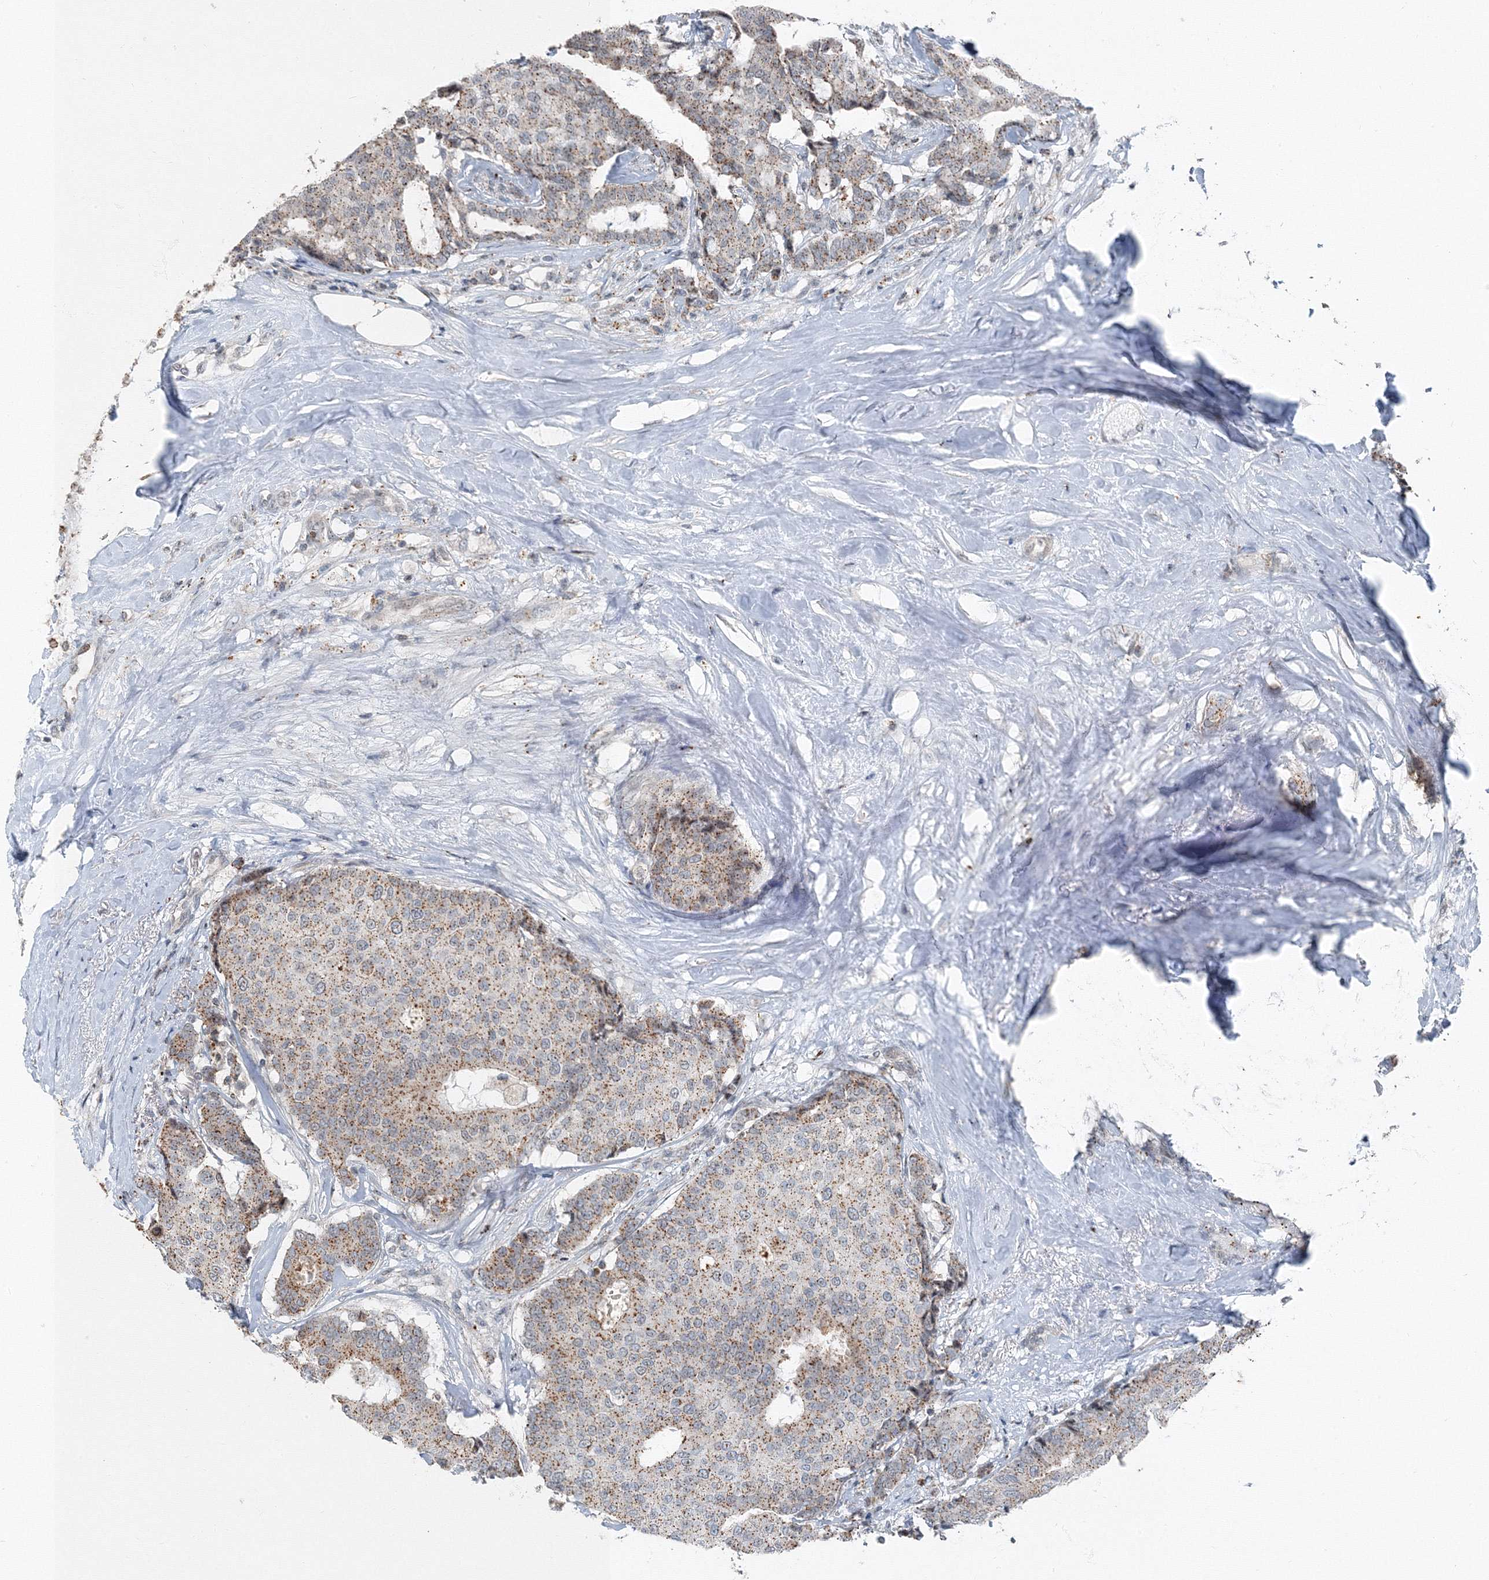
{"staining": {"intensity": "moderate", "quantity": ">75%", "location": "cytoplasmic/membranous"}, "tissue": "breast cancer", "cell_type": "Tumor cells", "image_type": "cancer", "snomed": [{"axis": "morphology", "description": "Duct carcinoma"}, {"axis": "topography", "description": "Breast"}], "caption": "Human breast cancer stained for a protein (brown) shows moderate cytoplasmic/membranous positive positivity in approximately >75% of tumor cells.", "gene": "AASDH", "patient": {"sex": "female", "age": 75}}